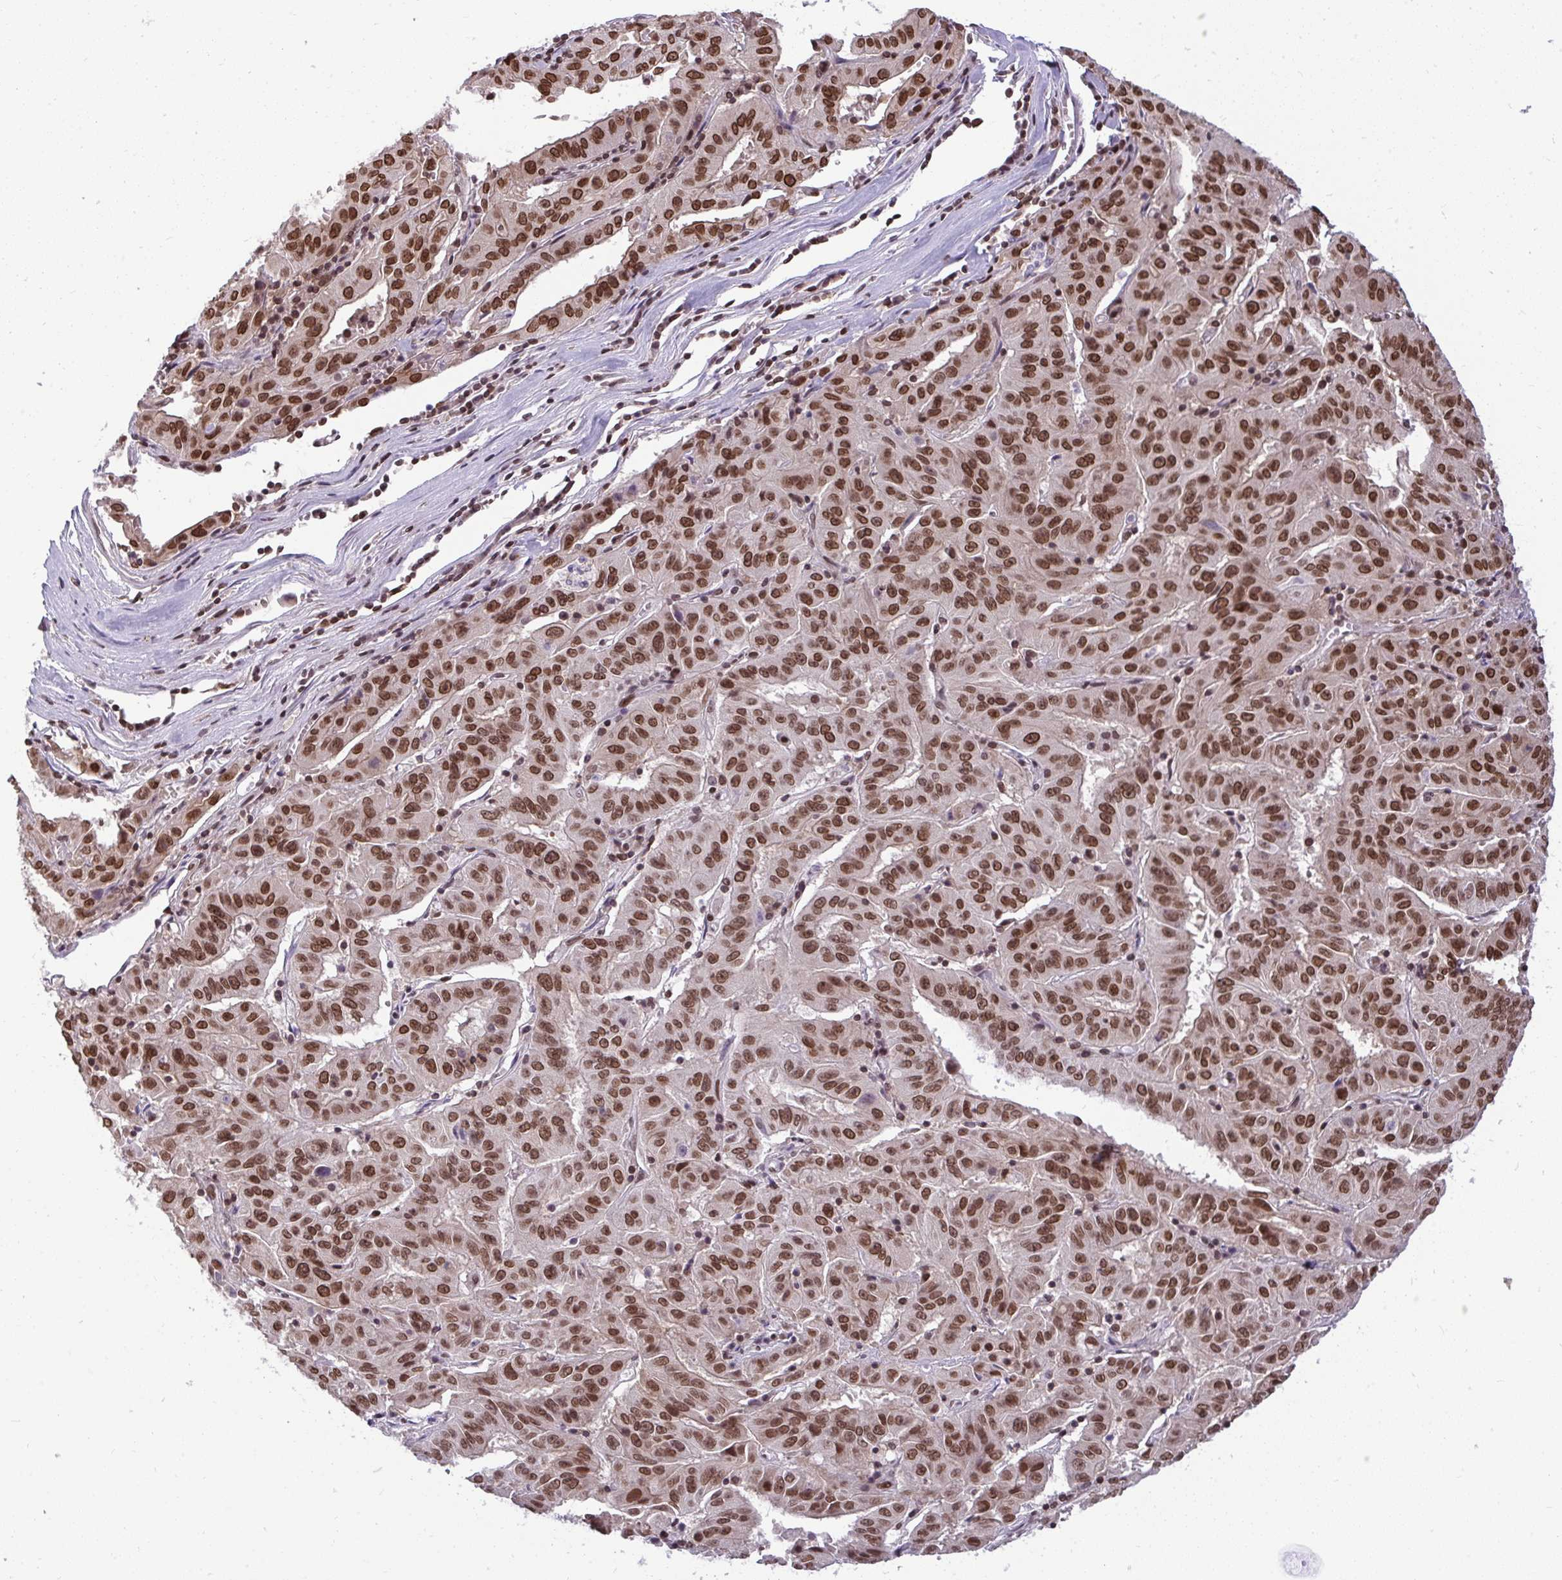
{"staining": {"intensity": "moderate", "quantity": ">75%", "location": "nuclear"}, "tissue": "pancreatic cancer", "cell_type": "Tumor cells", "image_type": "cancer", "snomed": [{"axis": "morphology", "description": "Adenocarcinoma, NOS"}, {"axis": "topography", "description": "Pancreas"}], "caption": "Pancreatic adenocarcinoma stained with a protein marker shows moderate staining in tumor cells.", "gene": "JPT1", "patient": {"sex": "male", "age": 63}}